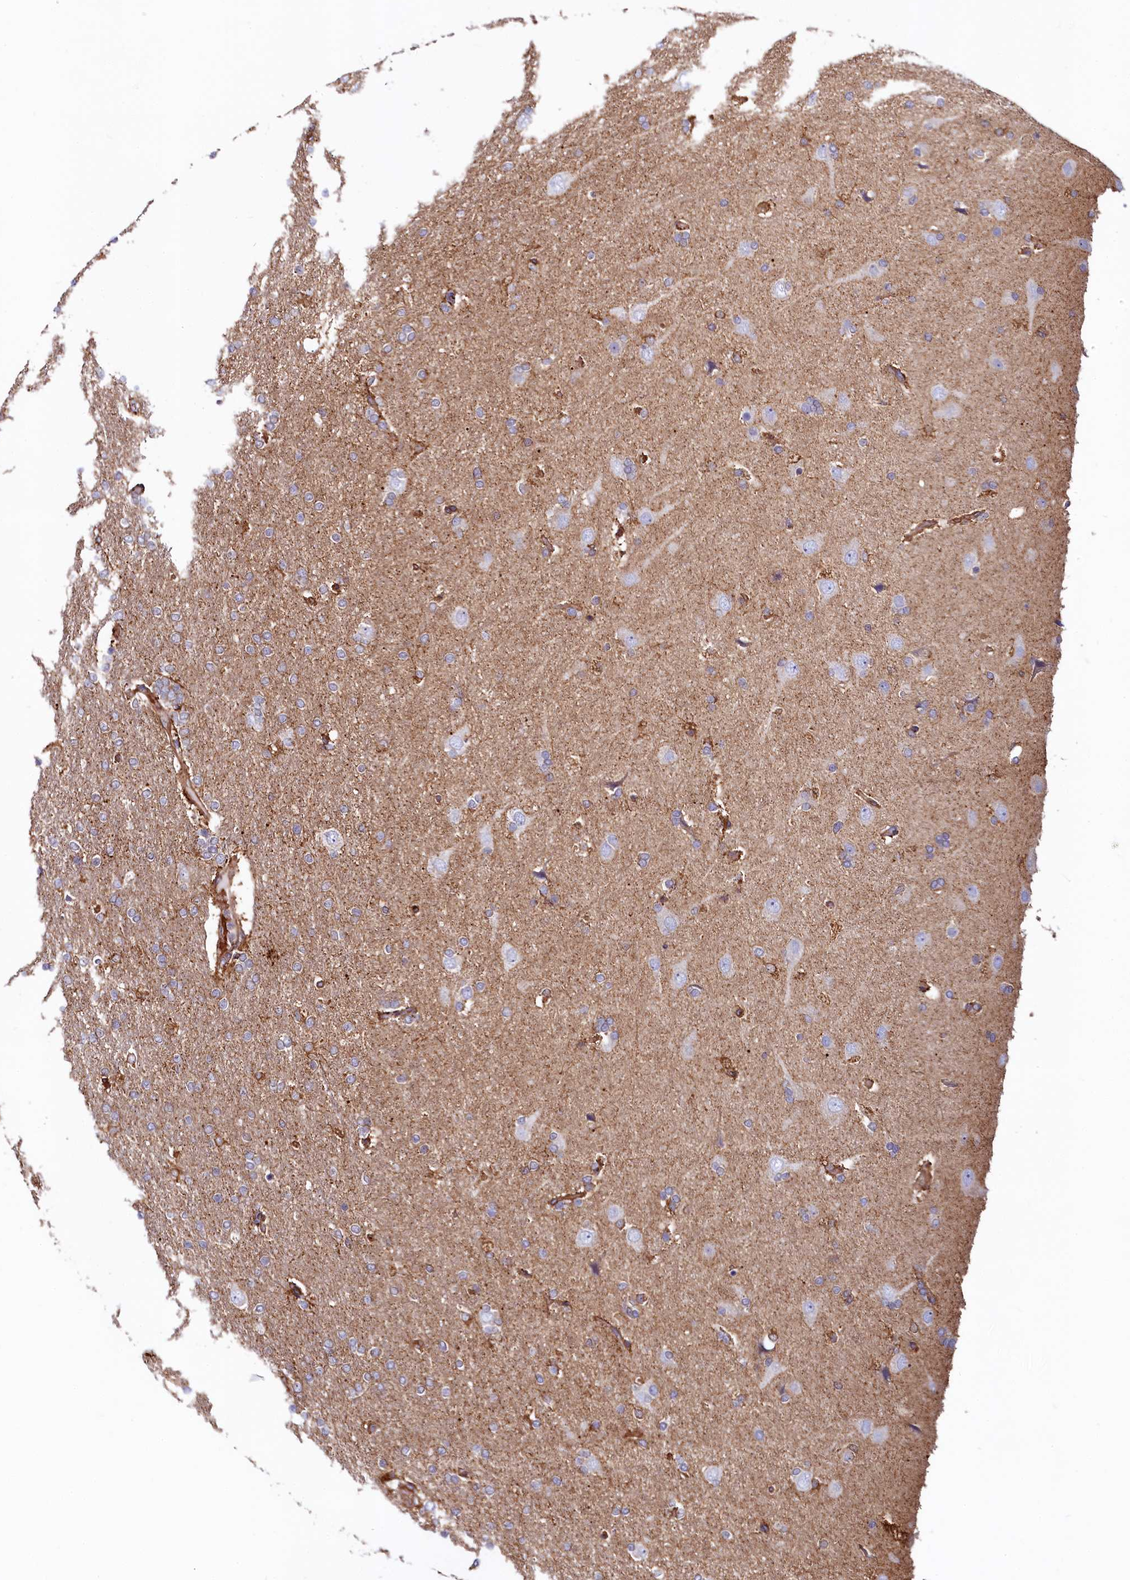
{"staining": {"intensity": "weak", "quantity": "25%-75%", "location": "cytoplasmic/membranous"}, "tissue": "glioma", "cell_type": "Tumor cells", "image_type": "cancer", "snomed": [{"axis": "morphology", "description": "Glioma, malignant, High grade"}, {"axis": "topography", "description": "Brain"}], "caption": "Immunohistochemistry photomicrograph of human malignant glioma (high-grade) stained for a protein (brown), which exhibits low levels of weak cytoplasmic/membranous staining in approximately 25%-75% of tumor cells.", "gene": "ASTE1", "patient": {"sex": "male", "age": 72}}